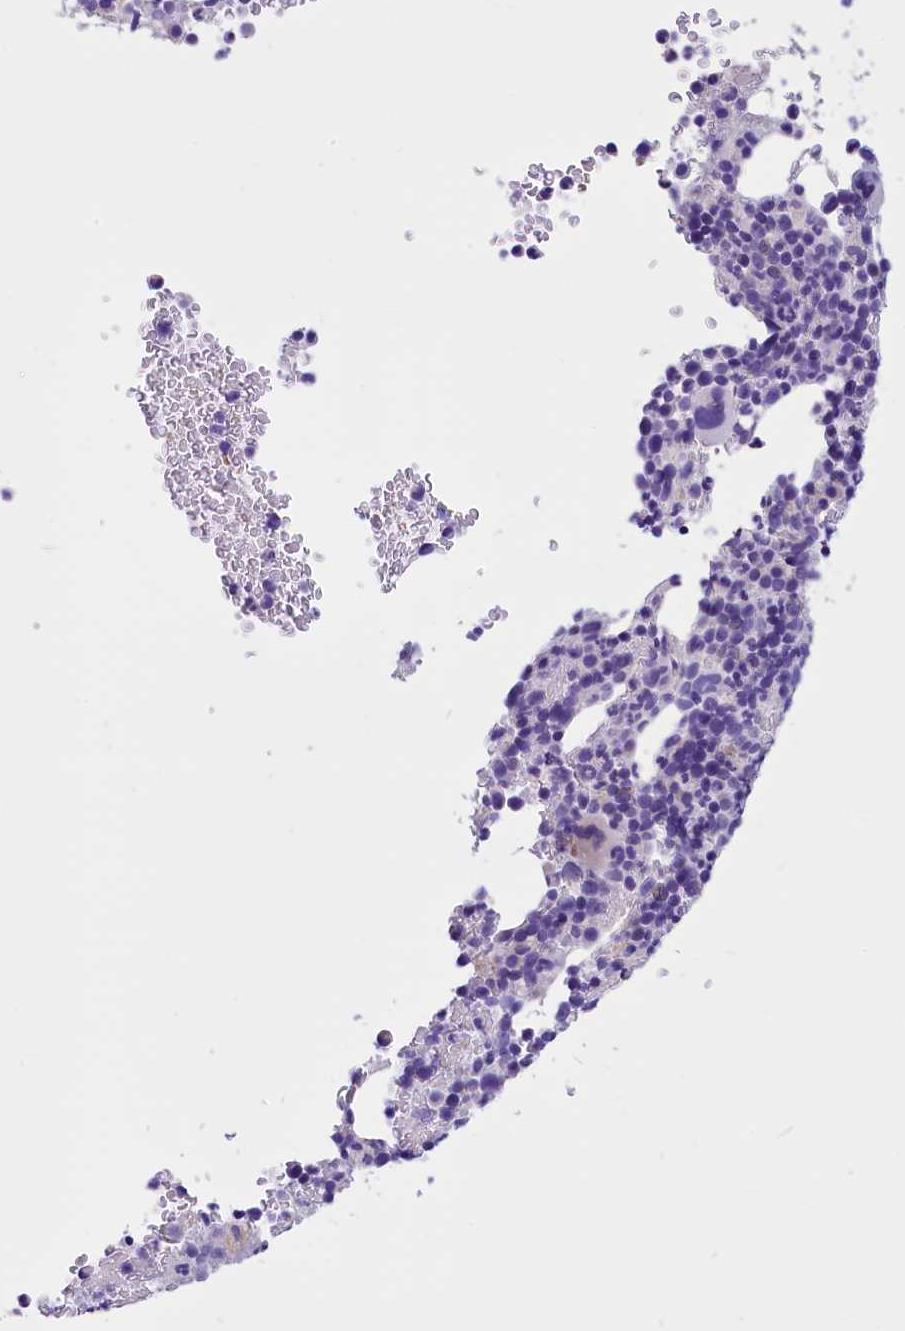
{"staining": {"intensity": "negative", "quantity": "none", "location": "none"}, "tissue": "bone marrow", "cell_type": "Hematopoietic cells", "image_type": "normal", "snomed": [{"axis": "morphology", "description": "Normal tissue, NOS"}, {"axis": "topography", "description": "Bone marrow"}], "caption": "This image is of benign bone marrow stained with IHC to label a protein in brown with the nuclei are counter-stained blue. There is no staining in hematopoietic cells.", "gene": "ABAT", "patient": {"sex": "female", "age": 82}}